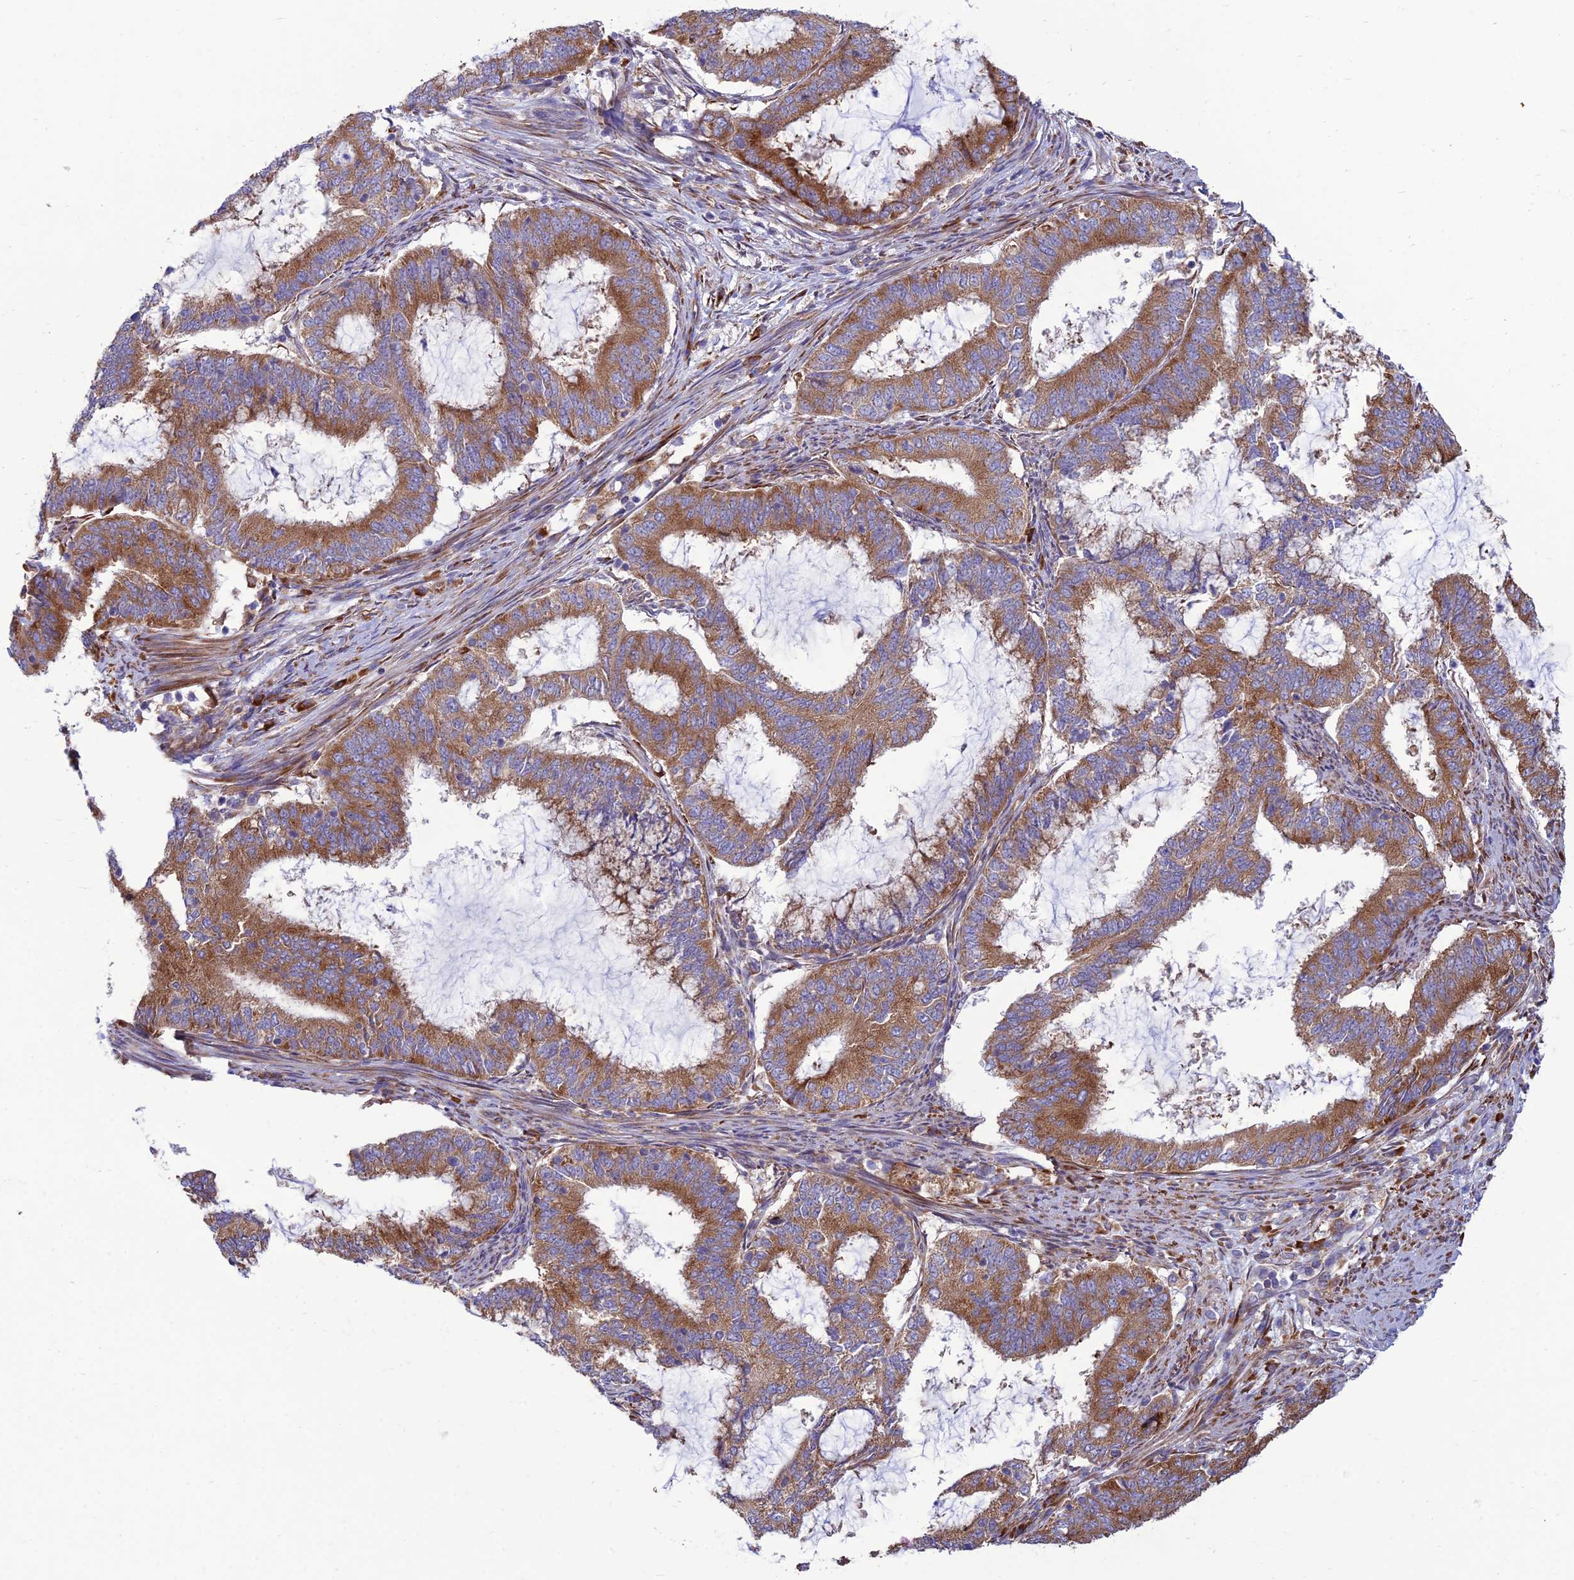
{"staining": {"intensity": "moderate", "quantity": ">75%", "location": "cytoplasmic/membranous"}, "tissue": "endometrial cancer", "cell_type": "Tumor cells", "image_type": "cancer", "snomed": [{"axis": "morphology", "description": "Adenocarcinoma, NOS"}, {"axis": "topography", "description": "Endometrium"}], "caption": "Protein staining of endometrial cancer tissue exhibits moderate cytoplasmic/membranous expression in approximately >75% of tumor cells. (Stains: DAB (3,3'-diaminobenzidine) in brown, nuclei in blue, Microscopy: brightfield microscopy at high magnification).", "gene": "RPL17-C18orf32", "patient": {"sex": "female", "age": 51}}